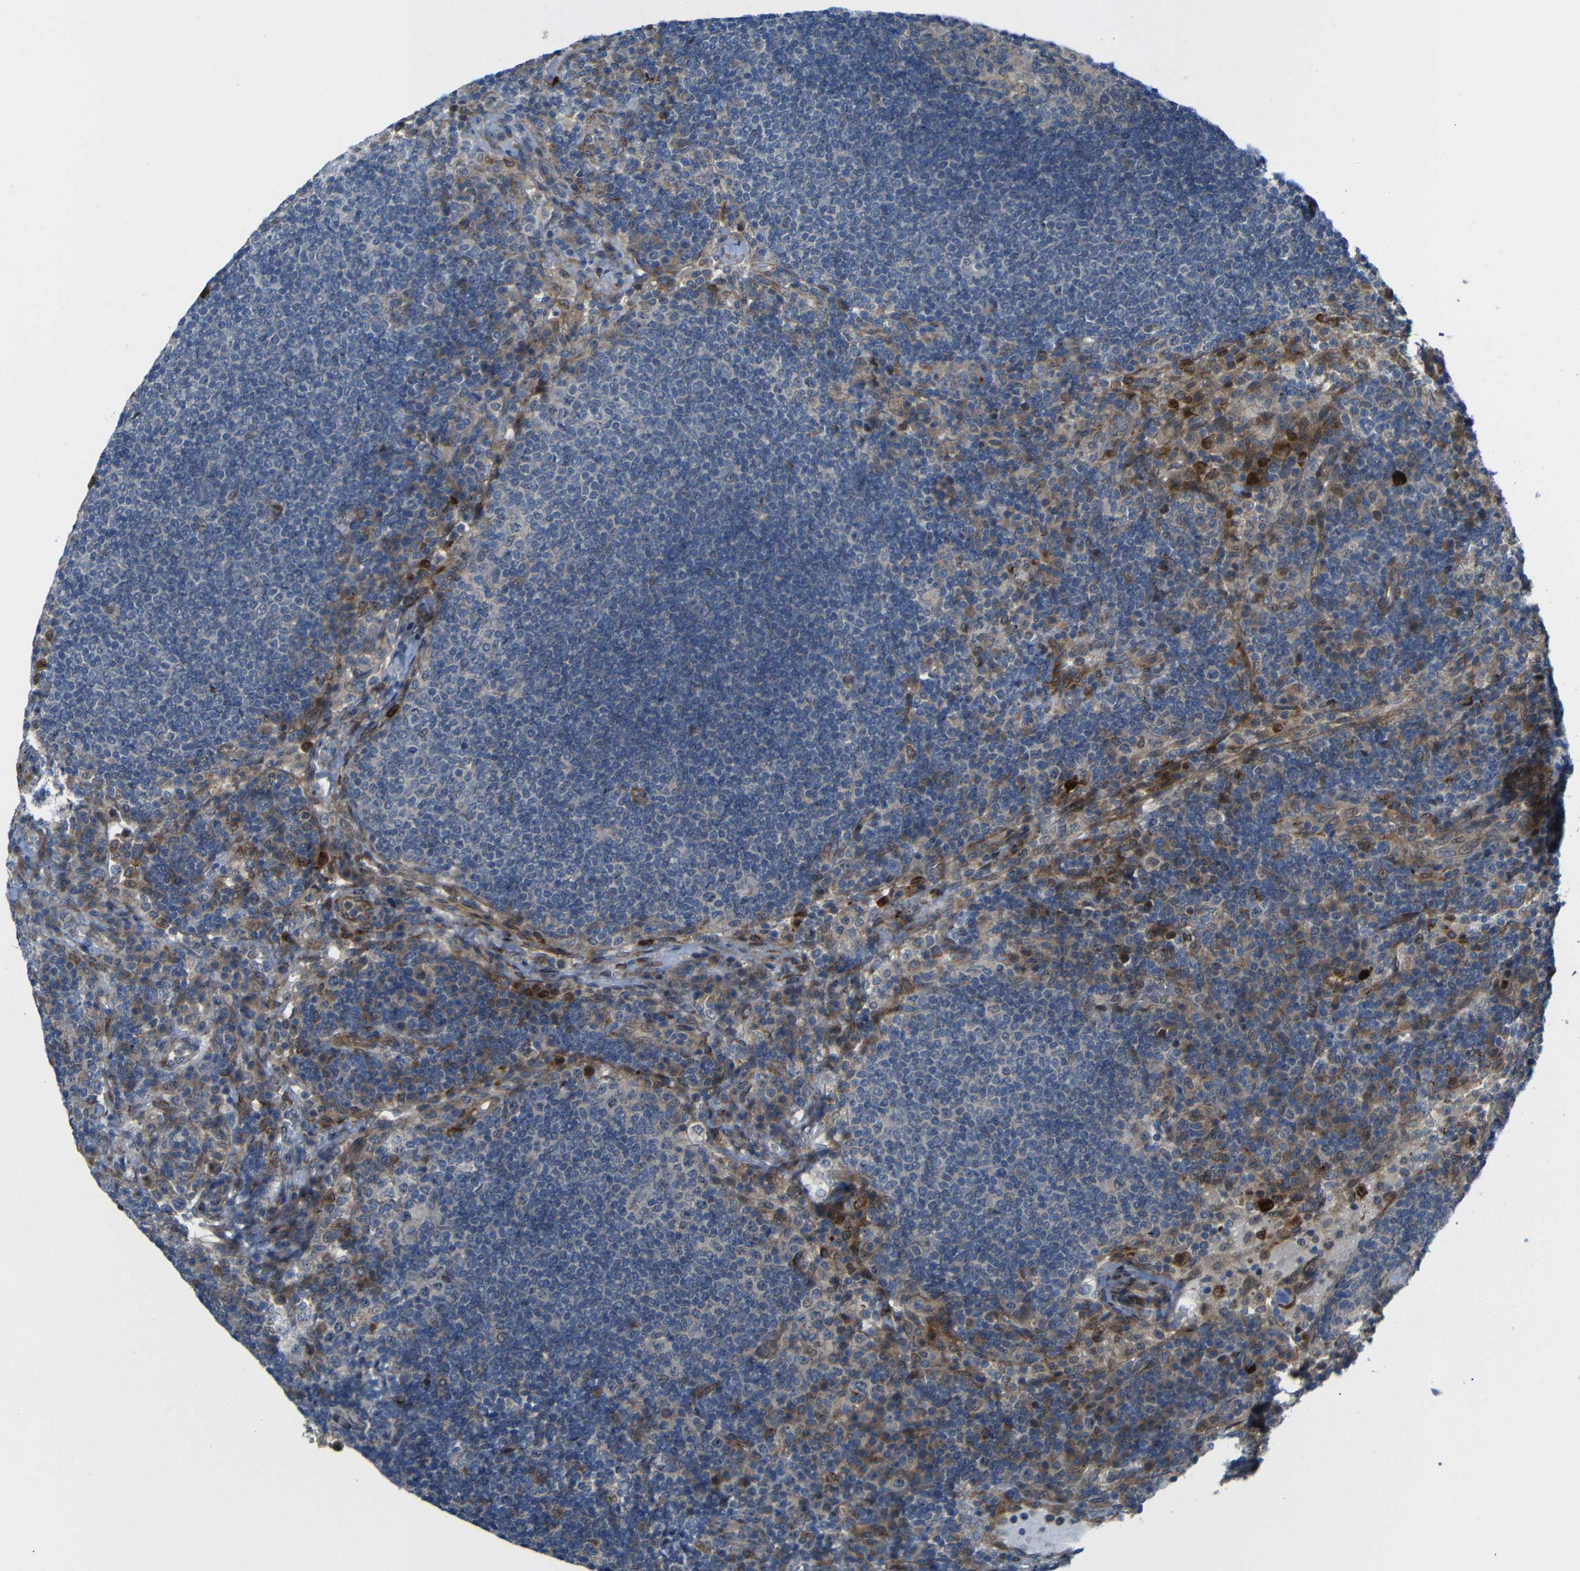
{"staining": {"intensity": "negative", "quantity": "none", "location": "none"}, "tissue": "lymph node", "cell_type": "Germinal center cells", "image_type": "normal", "snomed": [{"axis": "morphology", "description": "Normal tissue, NOS"}, {"axis": "topography", "description": "Lymph node"}], "caption": "Immunohistochemistry (IHC) photomicrograph of benign lymph node: lymph node stained with DAB (3,3'-diaminobenzidine) shows no significant protein expression in germinal center cells. (Stains: DAB immunohistochemistry (IHC) with hematoxylin counter stain, Microscopy: brightfield microscopy at high magnification).", "gene": "P3H2", "patient": {"sex": "female", "age": 53}}